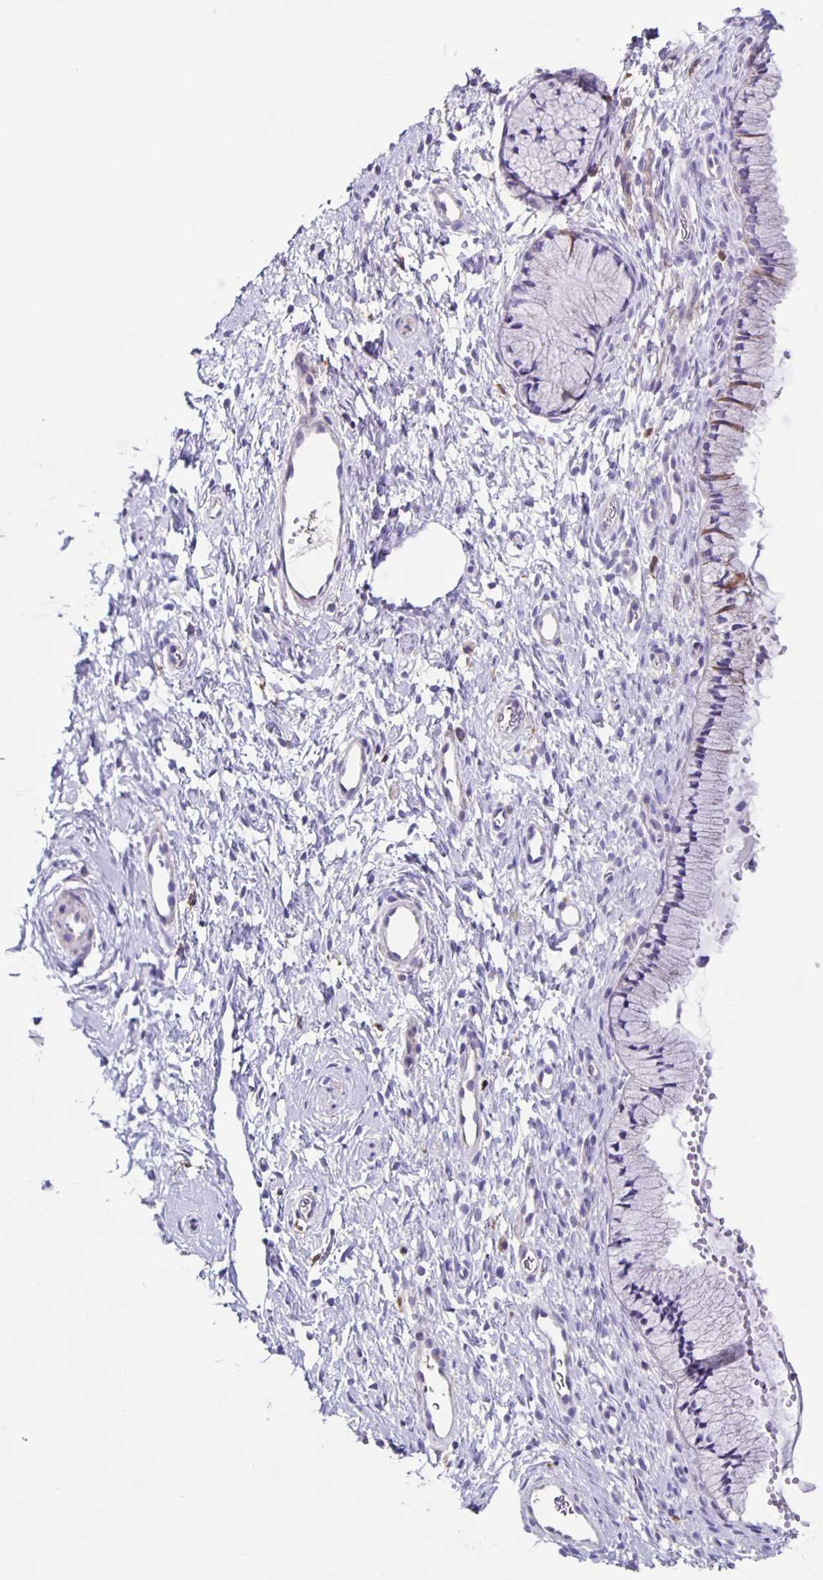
{"staining": {"intensity": "negative", "quantity": "none", "location": "none"}, "tissue": "cervix", "cell_type": "Glandular cells", "image_type": "normal", "snomed": [{"axis": "morphology", "description": "Normal tissue, NOS"}, {"axis": "topography", "description": "Cervix"}], "caption": "High power microscopy image of an IHC photomicrograph of normal cervix, revealing no significant expression in glandular cells. Brightfield microscopy of IHC stained with DAB (brown) and hematoxylin (blue), captured at high magnification.", "gene": "TPPP", "patient": {"sex": "female", "age": 36}}